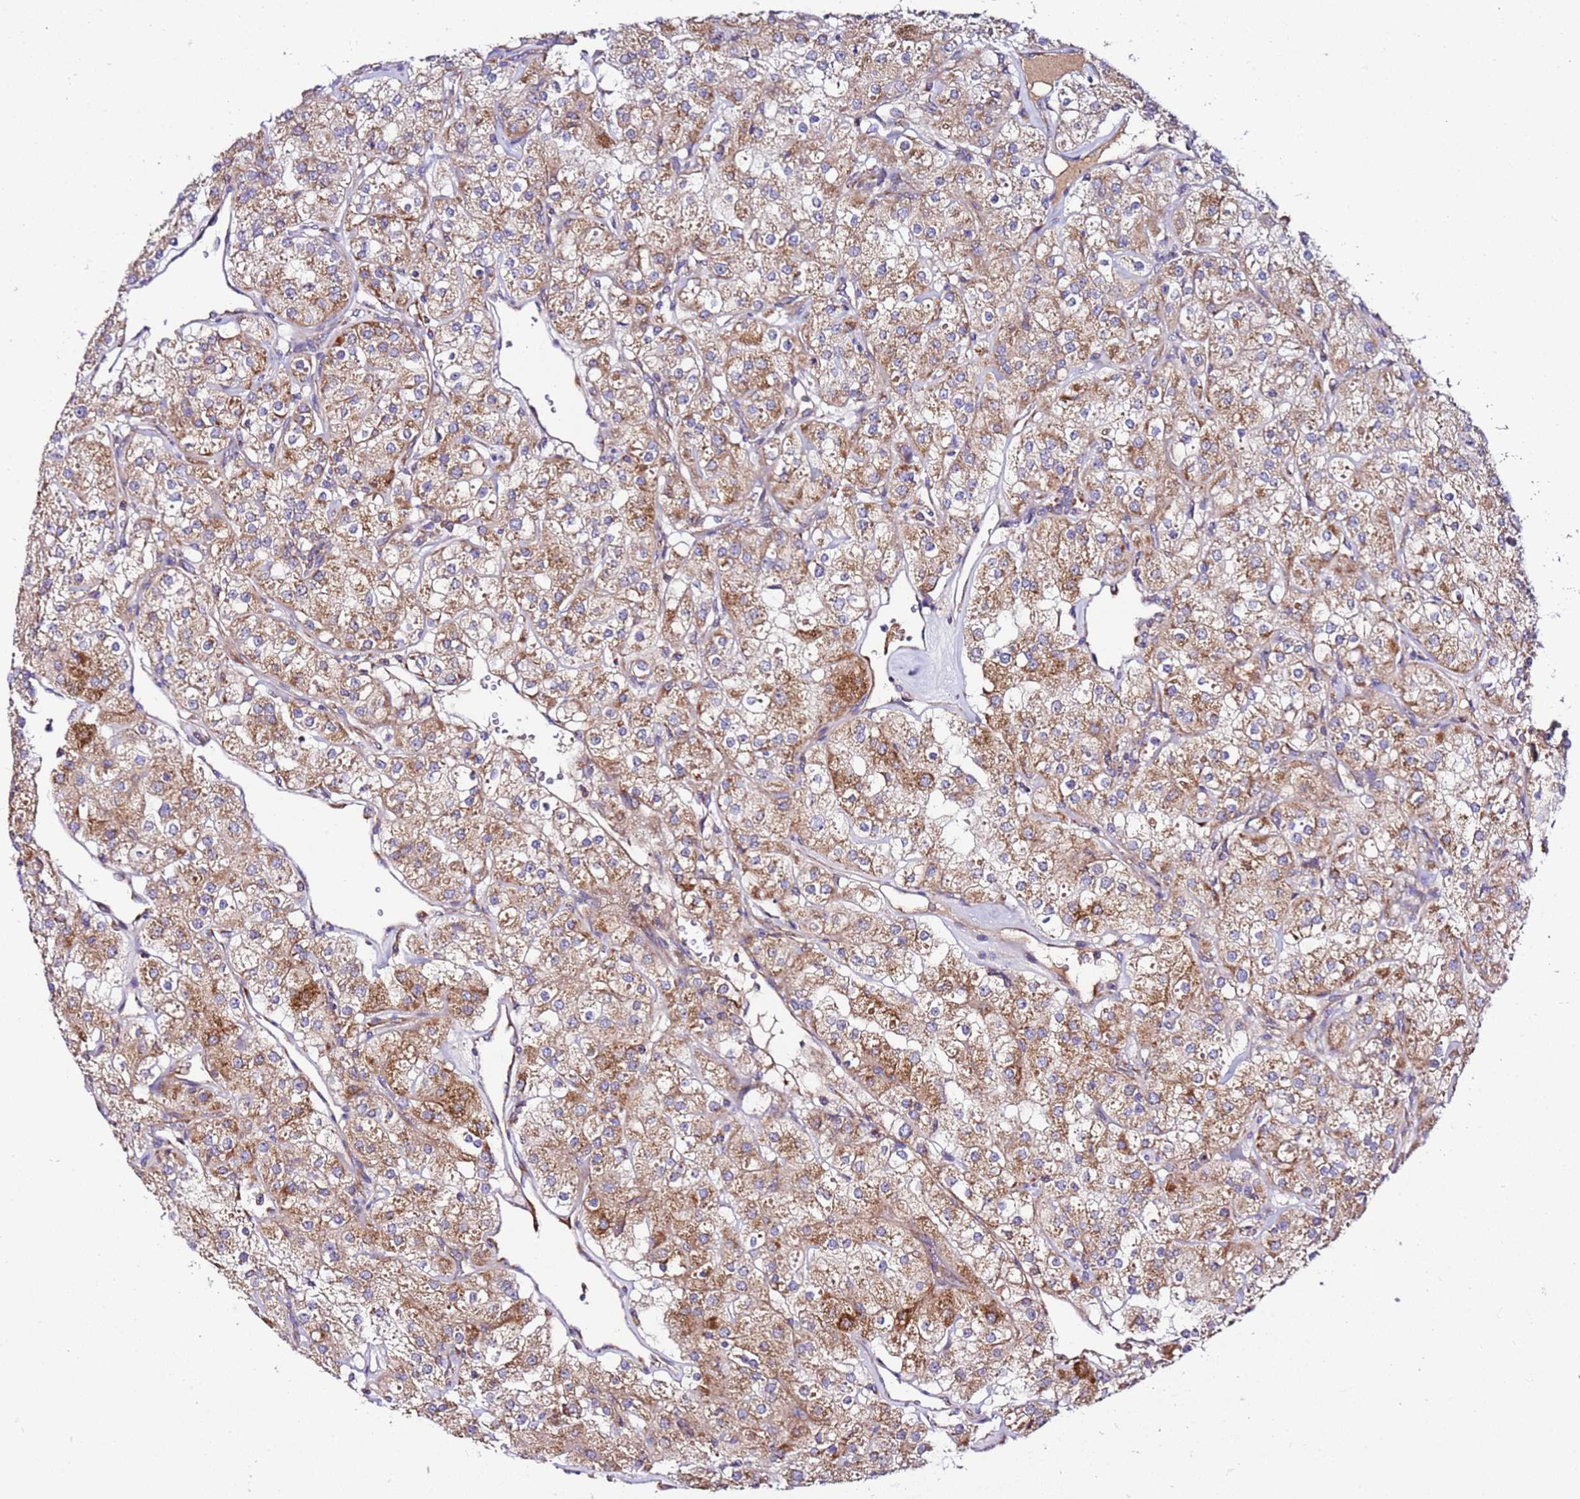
{"staining": {"intensity": "moderate", "quantity": ">75%", "location": "cytoplasmic/membranous"}, "tissue": "renal cancer", "cell_type": "Tumor cells", "image_type": "cancer", "snomed": [{"axis": "morphology", "description": "Adenocarcinoma, NOS"}, {"axis": "topography", "description": "Kidney"}], "caption": "Immunohistochemical staining of human renal cancer (adenocarcinoma) exhibits moderate cytoplasmic/membranous protein expression in approximately >75% of tumor cells.", "gene": "C19orf12", "patient": {"sex": "male", "age": 77}}